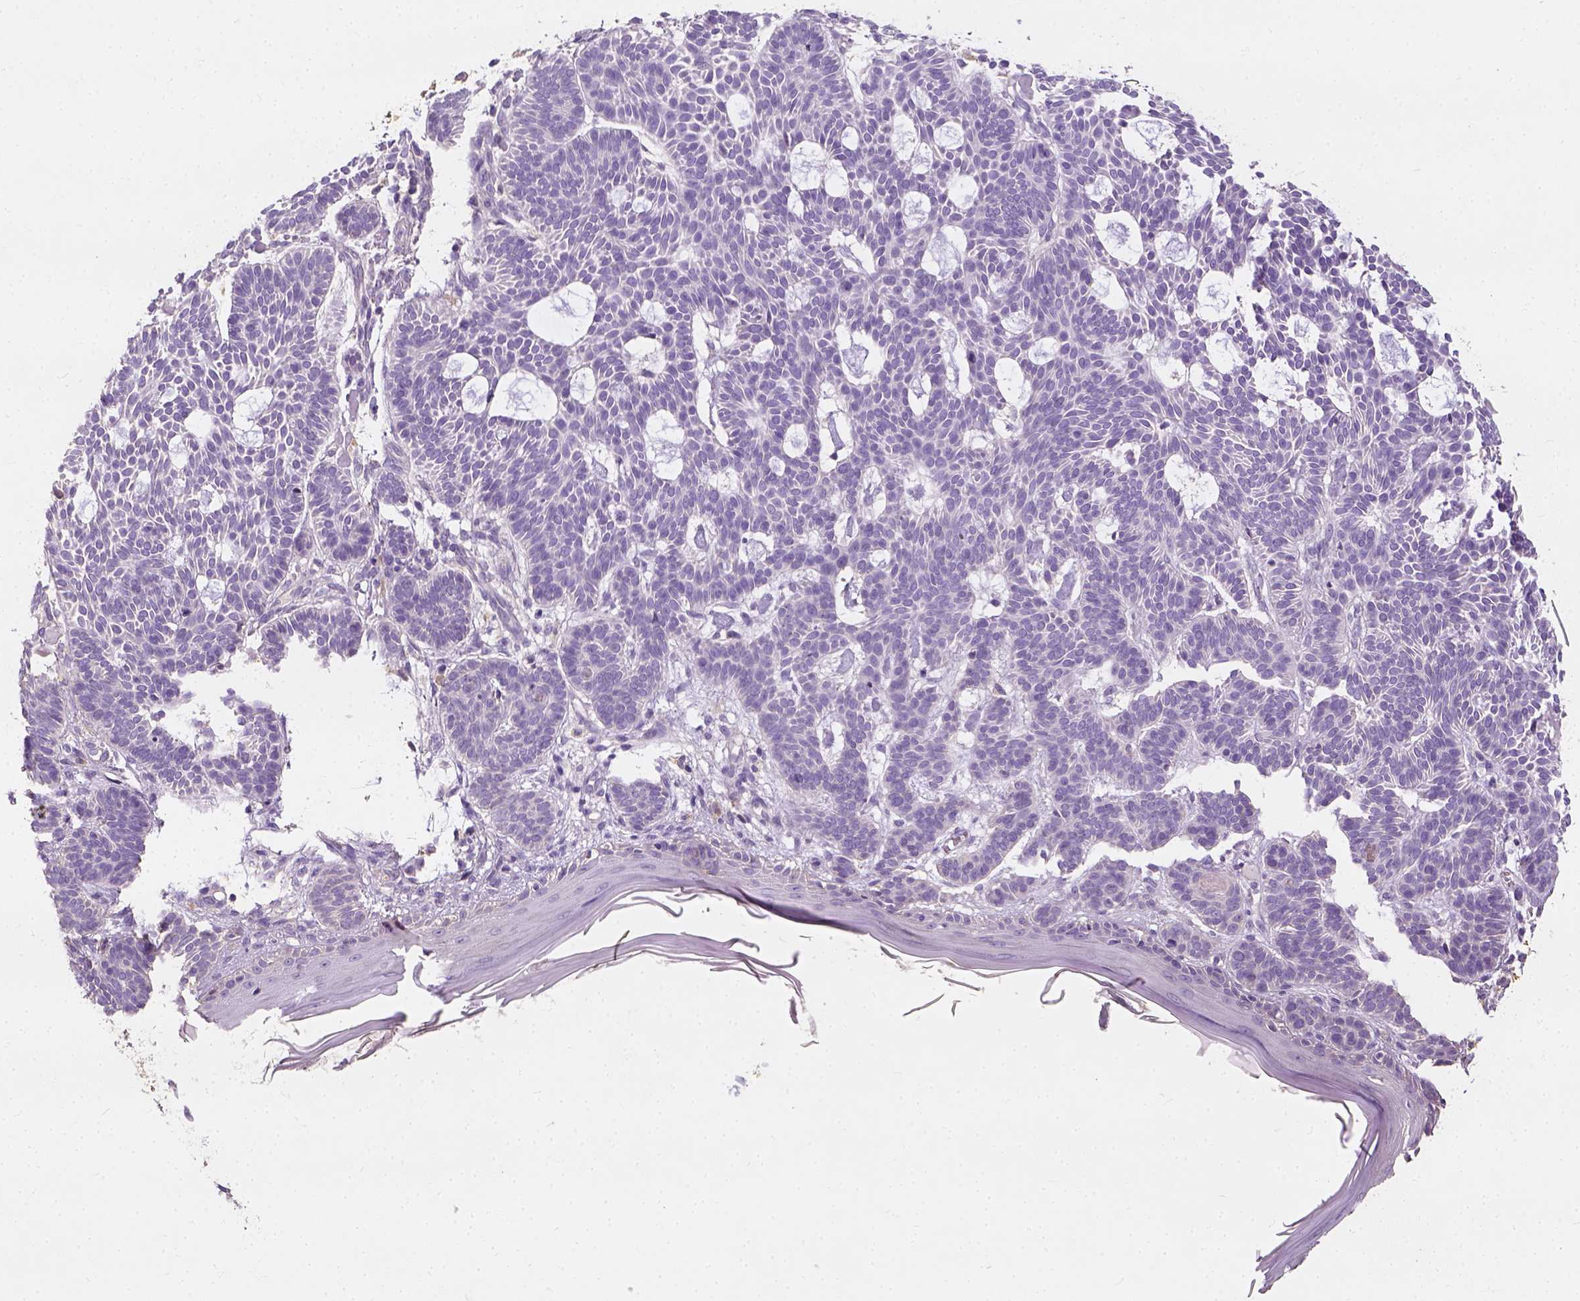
{"staining": {"intensity": "negative", "quantity": "none", "location": "none"}, "tissue": "skin cancer", "cell_type": "Tumor cells", "image_type": "cancer", "snomed": [{"axis": "morphology", "description": "Basal cell carcinoma"}, {"axis": "topography", "description": "Skin"}], "caption": "A photomicrograph of basal cell carcinoma (skin) stained for a protein reveals no brown staining in tumor cells.", "gene": "DHCR24", "patient": {"sex": "male", "age": 85}}